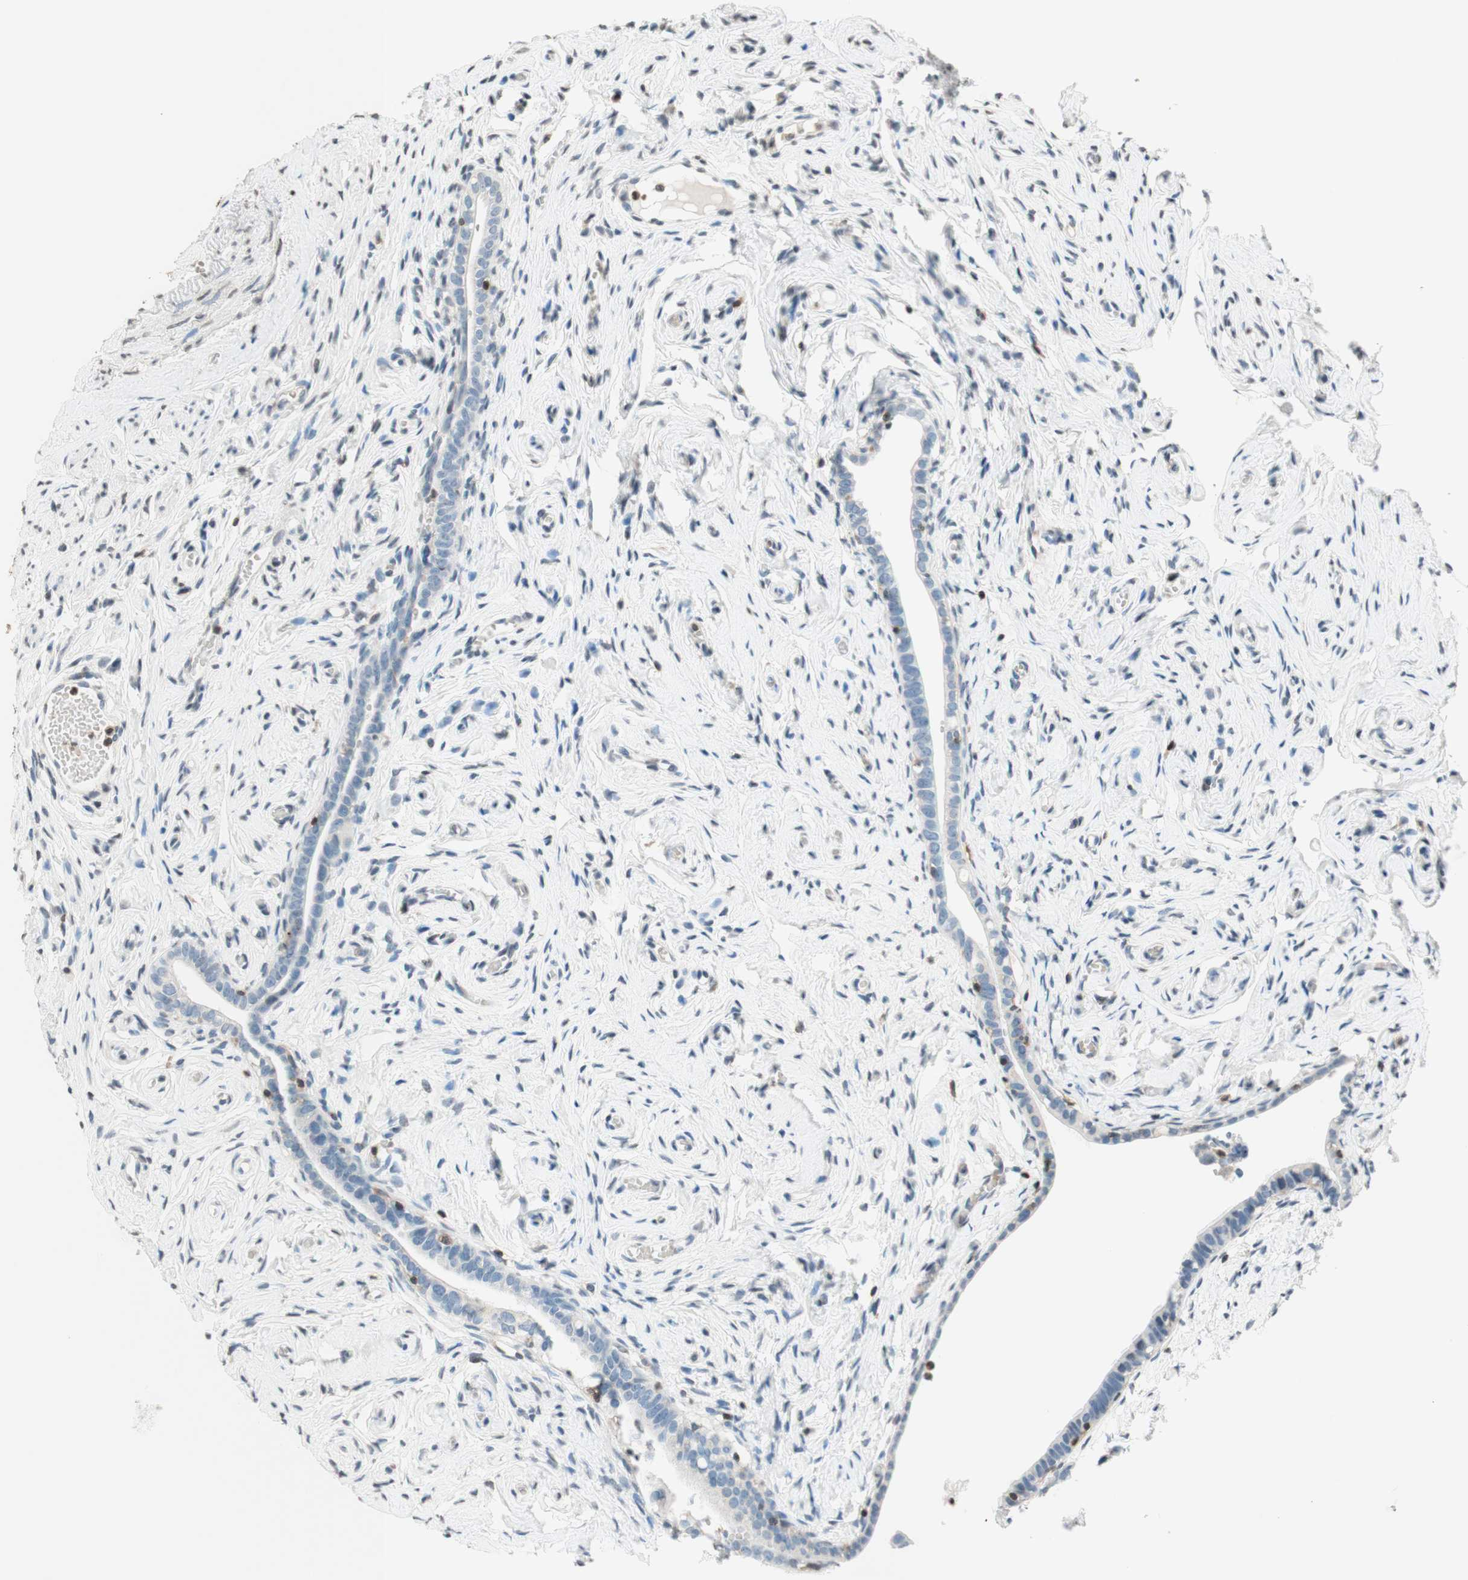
{"staining": {"intensity": "weak", "quantity": "<25%", "location": "cytoplasmic/membranous"}, "tissue": "fallopian tube", "cell_type": "Glandular cells", "image_type": "normal", "snomed": [{"axis": "morphology", "description": "Normal tissue, NOS"}, {"axis": "topography", "description": "Fallopian tube"}], "caption": "This is an immunohistochemistry (IHC) micrograph of benign fallopian tube. There is no positivity in glandular cells.", "gene": "WIPF1", "patient": {"sex": "female", "age": 71}}